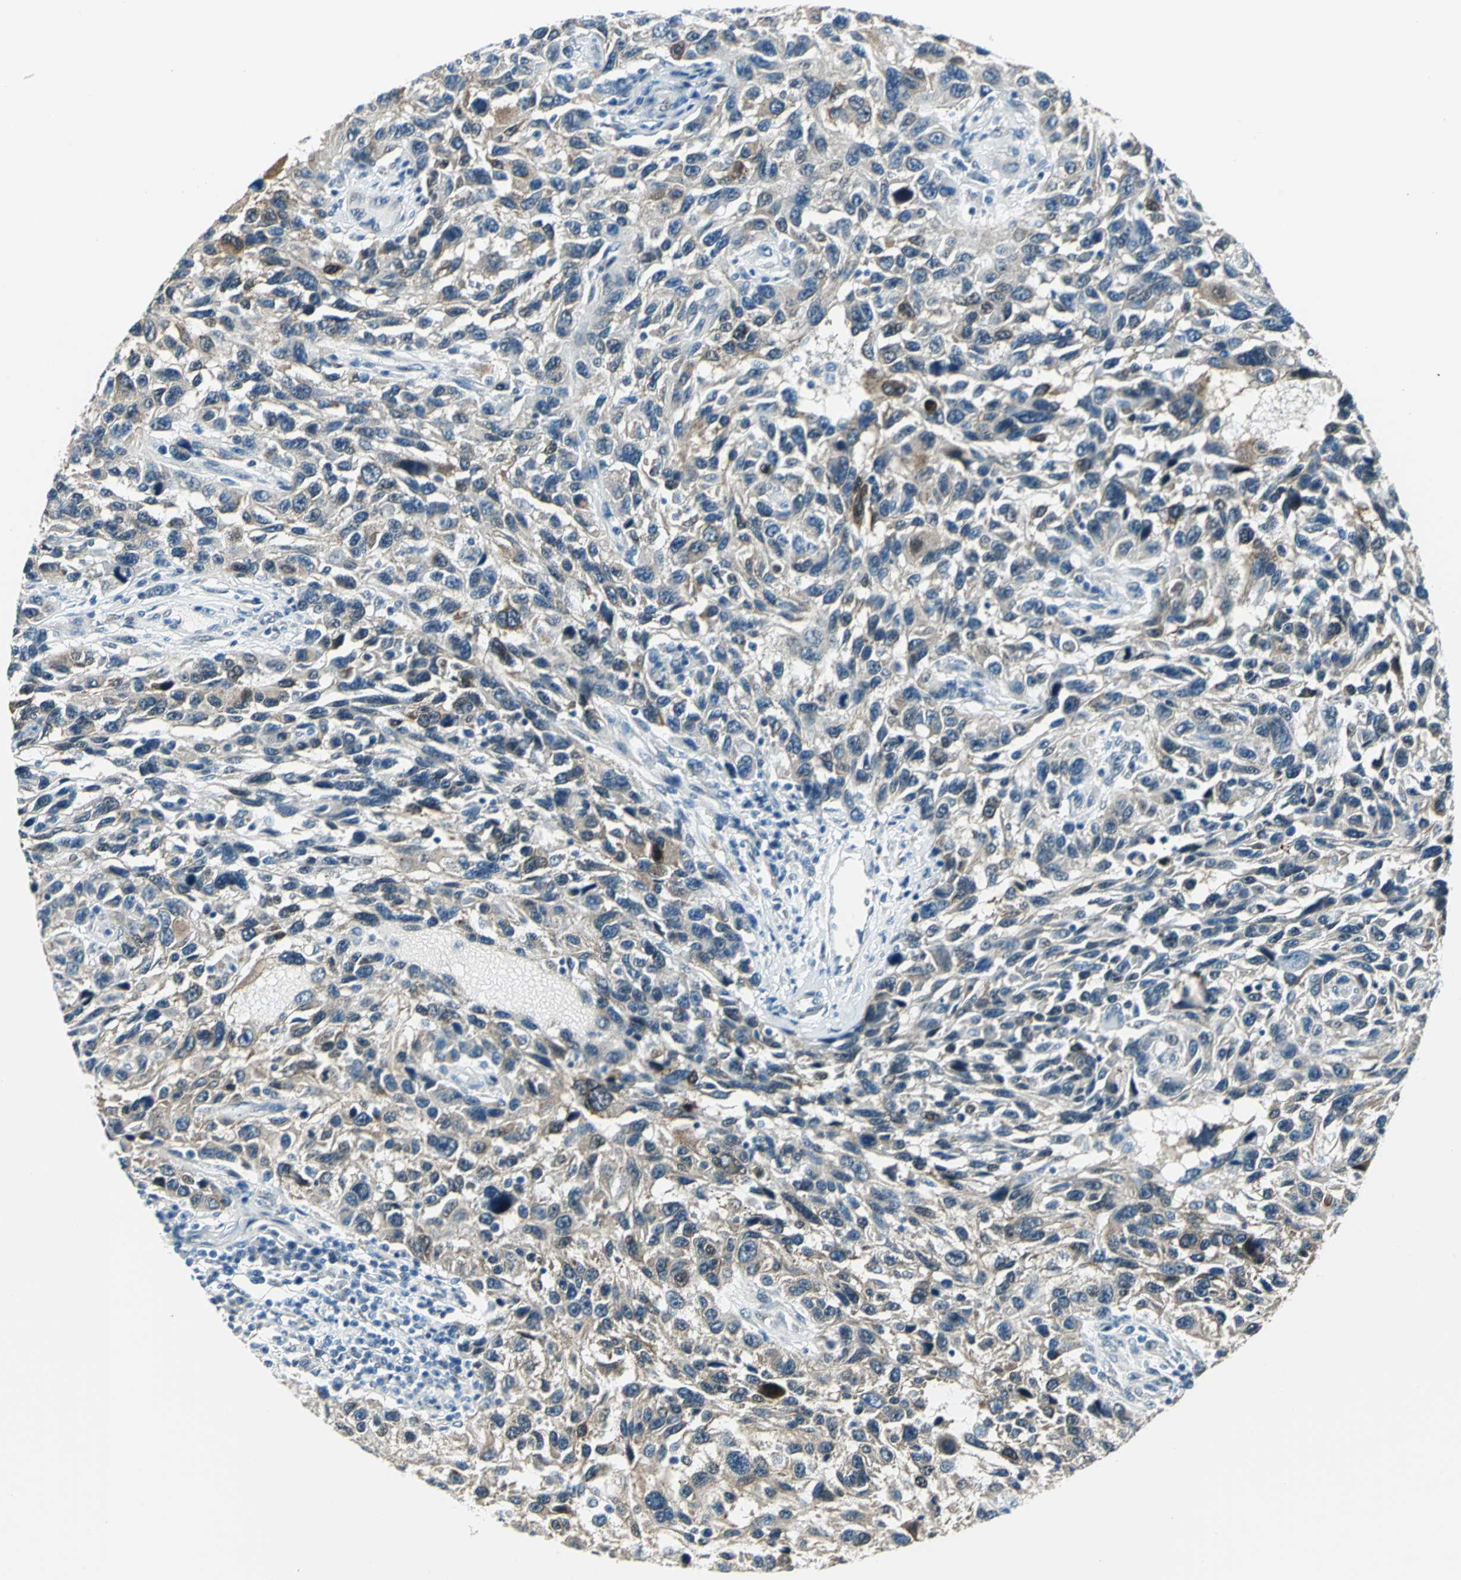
{"staining": {"intensity": "moderate", "quantity": "25%-75%", "location": "cytoplasmic/membranous"}, "tissue": "melanoma", "cell_type": "Tumor cells", "image_type": "cancer", "snomed": [{"axis": "morphology", "description": "Malignant melanoma, NOS"}, {"axis": "topography", "description": "Skin"}], "caption": "Immunohistochemical staining of human malignant melanoma demonstrates moderate cytoplasmic/membranous protein expression in approximately 25%-75% of tumor cells.", "gene": "HSPB1", "patient": {"sex": "male", "age": 53}}